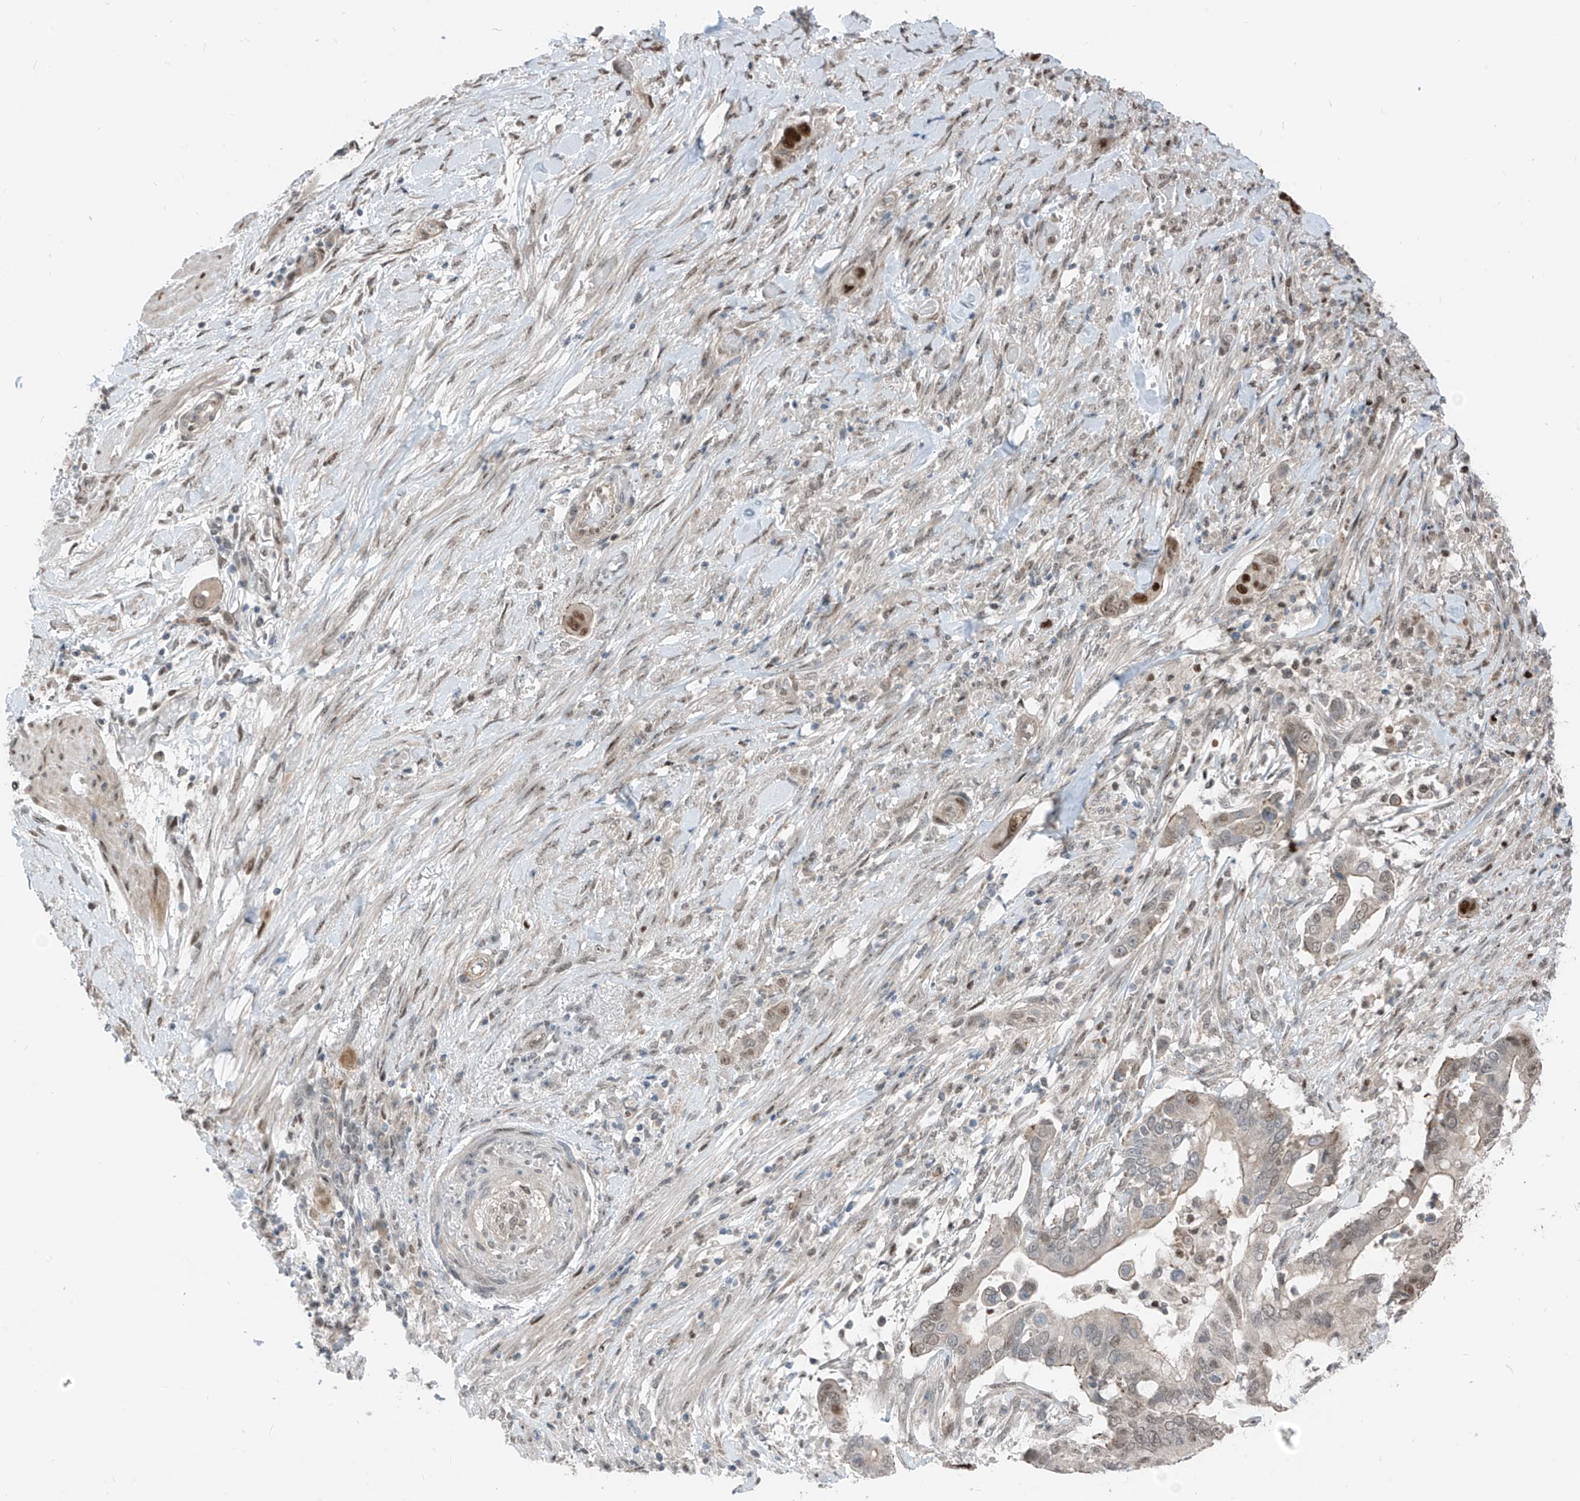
{"staining": {"intensity": "strong", "quantity": "<25%", "location": "nuclear"}, "tissue": "pancreatic cancer", "cell_type": "Tumor cells", "image_type": "cancer", "snomed": [{"axis": "morphology", "description": "Adenocarcinoma, NOS"}, {"axis": "topography", "description": "Pancreas"}], "caption": "Pancreatic cancer (adenocarcinoma) stained with a protein marker demonstrates strong staining in tumor cells.", "gene": "RBP7", "patient": {"sex": "male", "age": 68}}